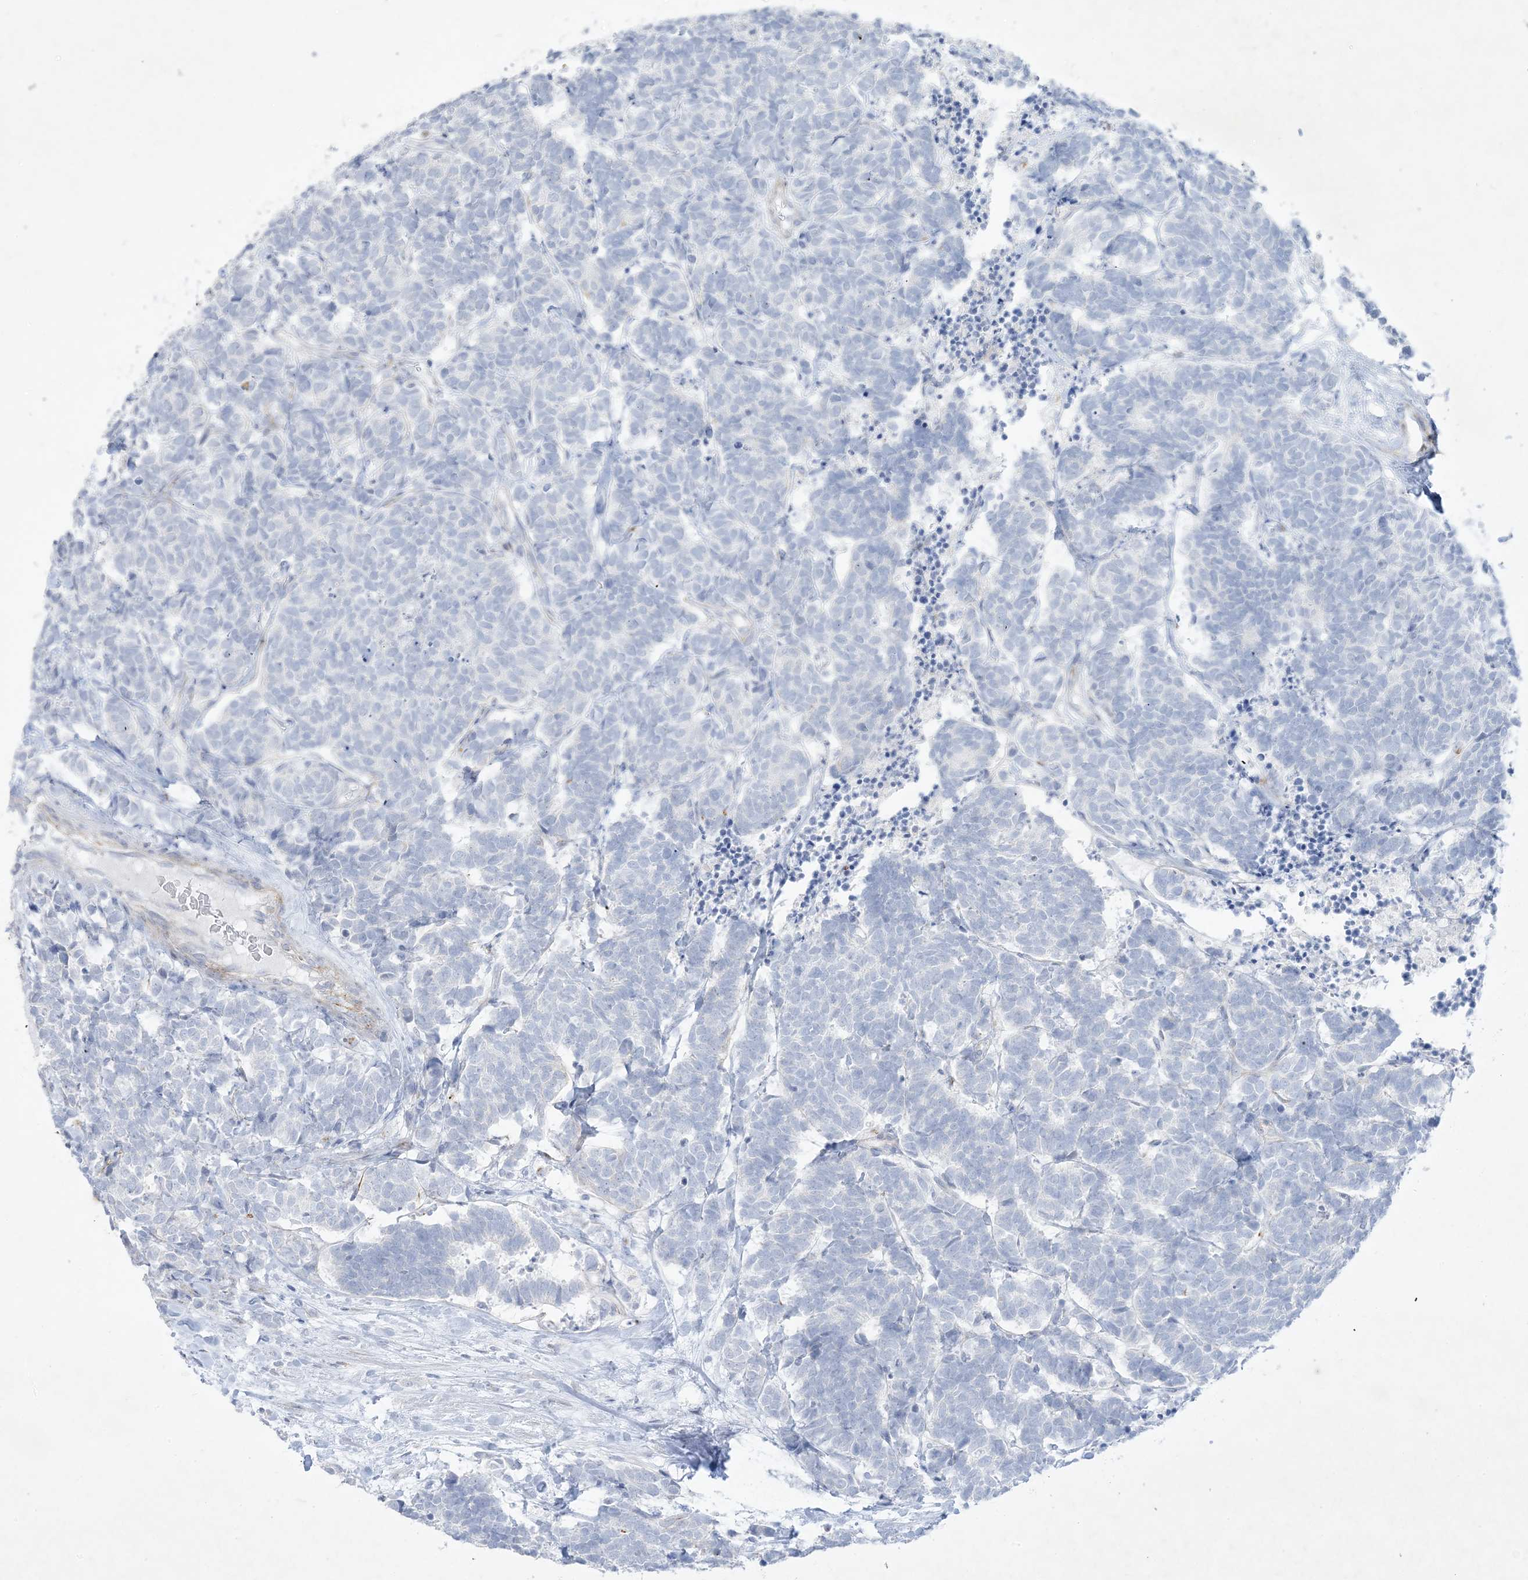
{"staining": {"intensity": "negative", "quantity": "none", "location": "none"}, "tissue": "carcinoid", "cell_type": "Tumor cells", "image_type": "cancer", "snomed": [{"axis": "morphology", "description": "Carcinoma, NOS"}, {"axis": "morphology", "description": "Carcinoid, malignant, NOS"}, {"axis": "topography", "description": "Urinary bladder"}], "caption": "Tumor cells are negative for brown protein staining in carcinoid.", "gene": "B3GNT7", "patient": {"sex": "male", "age": 57}}